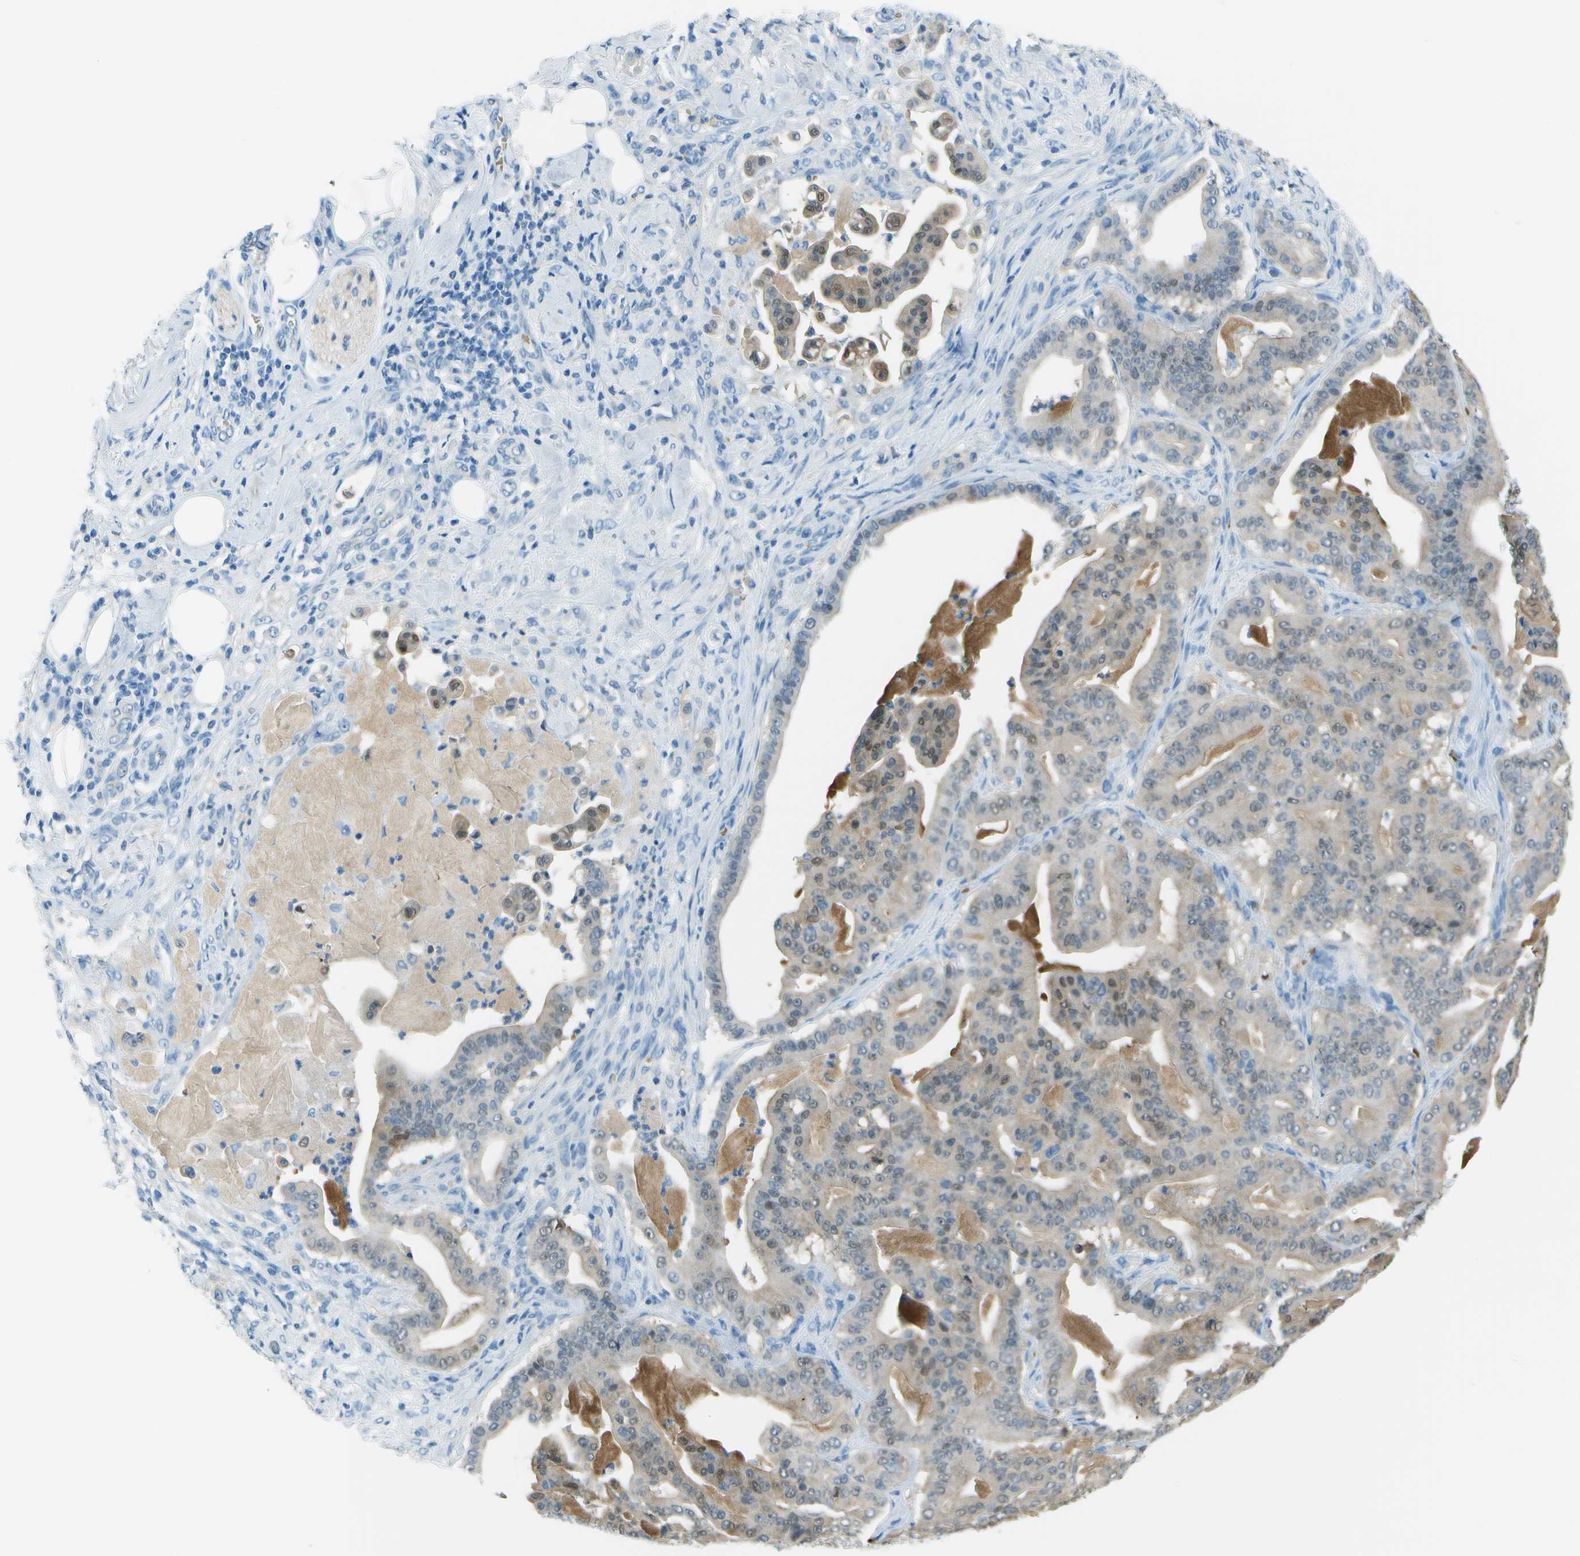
{"staining": {"intensity": "weak", "quantity": "25%-75%", "location": "cytoplasmic/membranous,nuclear"}, "tissue": "pancreatic cancer", "cell_type": "Tumor cells", "image_type": "cancer", "snomed": [{"axis": "morphology", "description": "Adenocarcinoma, NOS"}, {"axis": "topography", "description": "Pancreas"}], "caption": "The immunohistochemical stain labels weak cytoplasmic/membranous and nuclear positivity in tumor cells of pancreatic cancer (adenocarcinoma) tissue. Nuclei are stained in blue.", "gene": "ASL", "patient": {"sex": "male", "age": 63}}